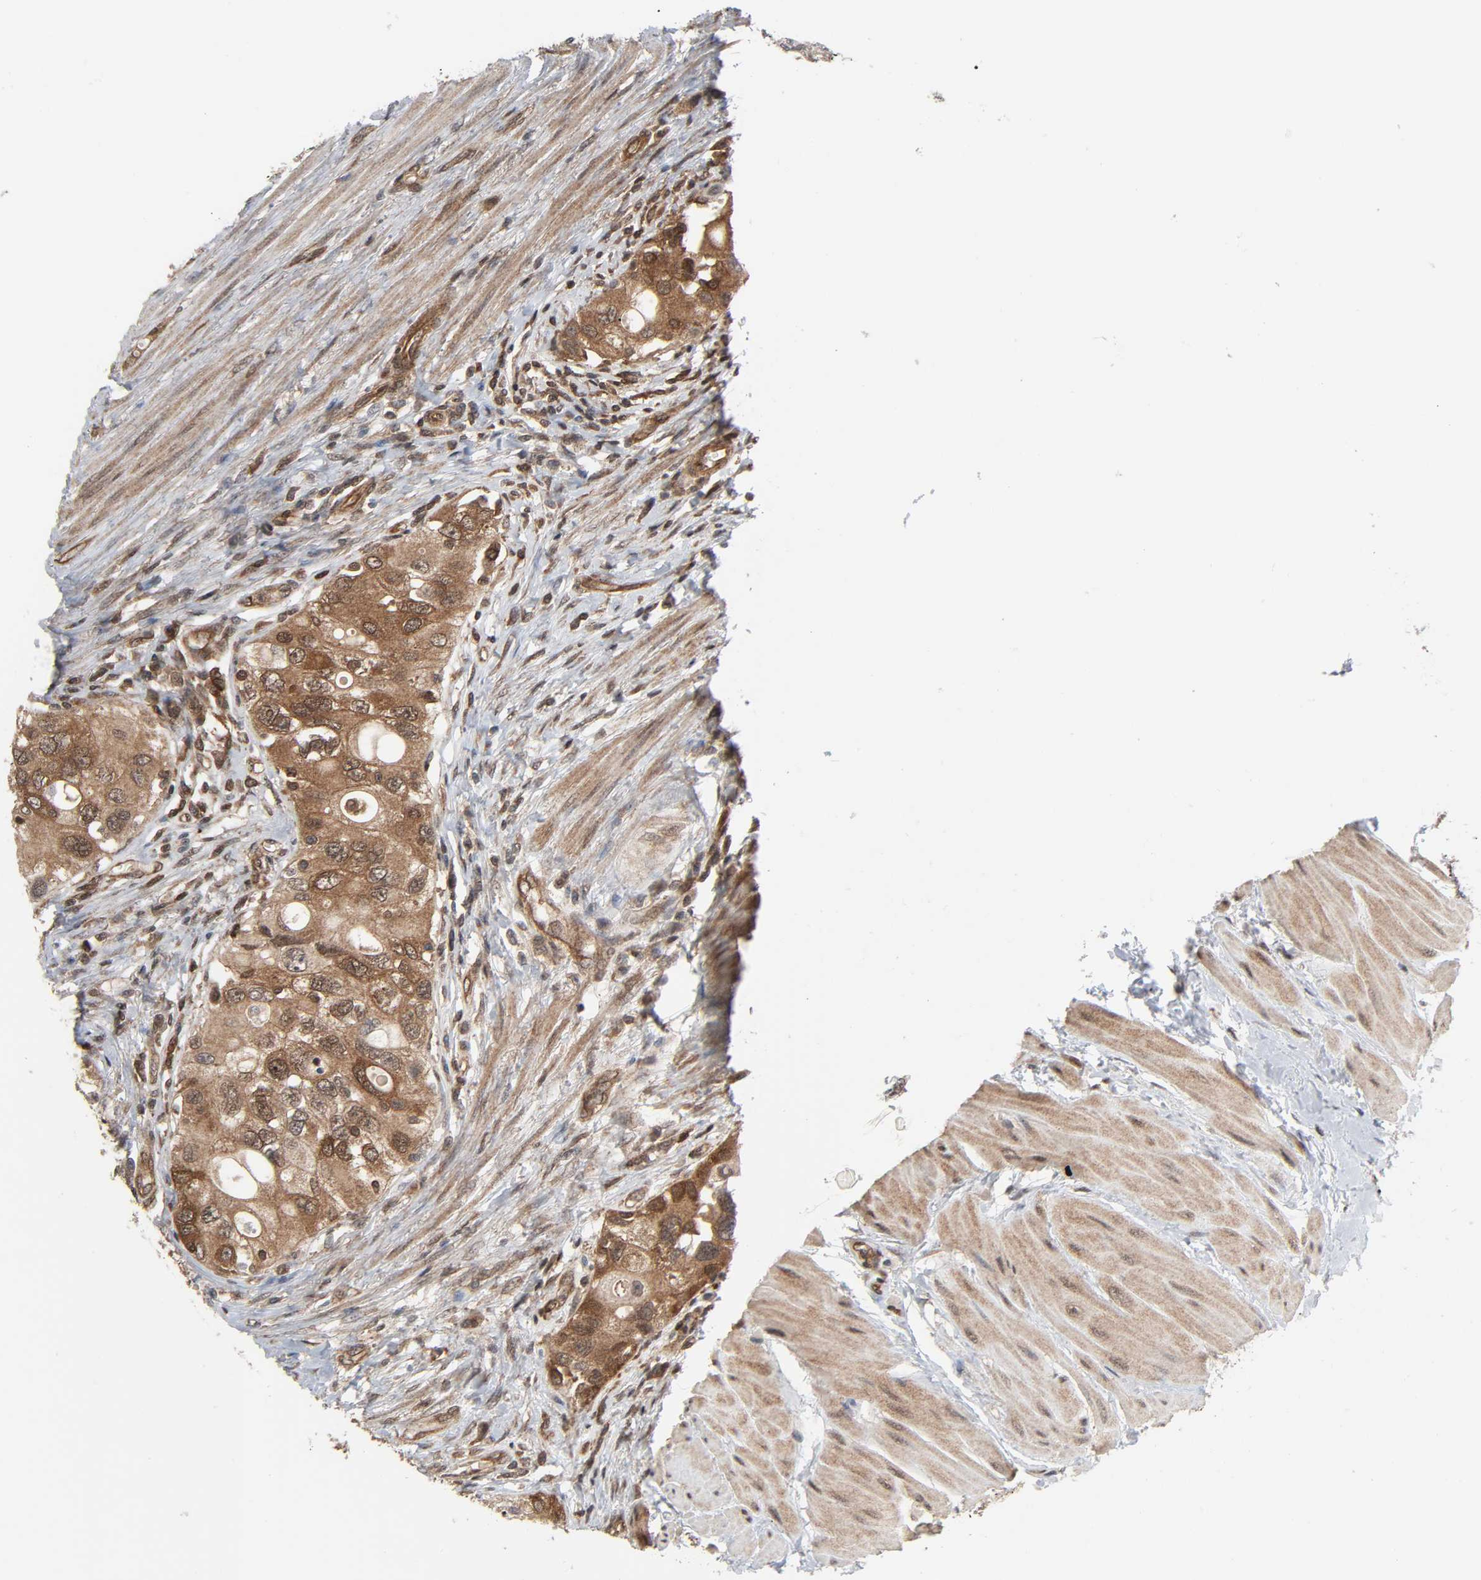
{"staining": {"intensity": "strong", "quantity": ">75%", "location": "cytoplasmic/membranous,nuclear"}, "tissue": "urothelial cancer", "cell_type": "Tumor cells", "image_type": "cancer", "snomed": [{"axis": "morphology", "description": "Urothelial carcinoma, High grade"}, {"axis": "topography", "description": "Urinary bladder"}], "caption": "Protein expression analysis of urothelial carcinoma (high-grade) displays strong cytoplasmic/membranous and nuclear positivity in approximately >75% of tumor cells.", "gene": "GSK3A", "patient": {"sex": "female", "age": 56}}